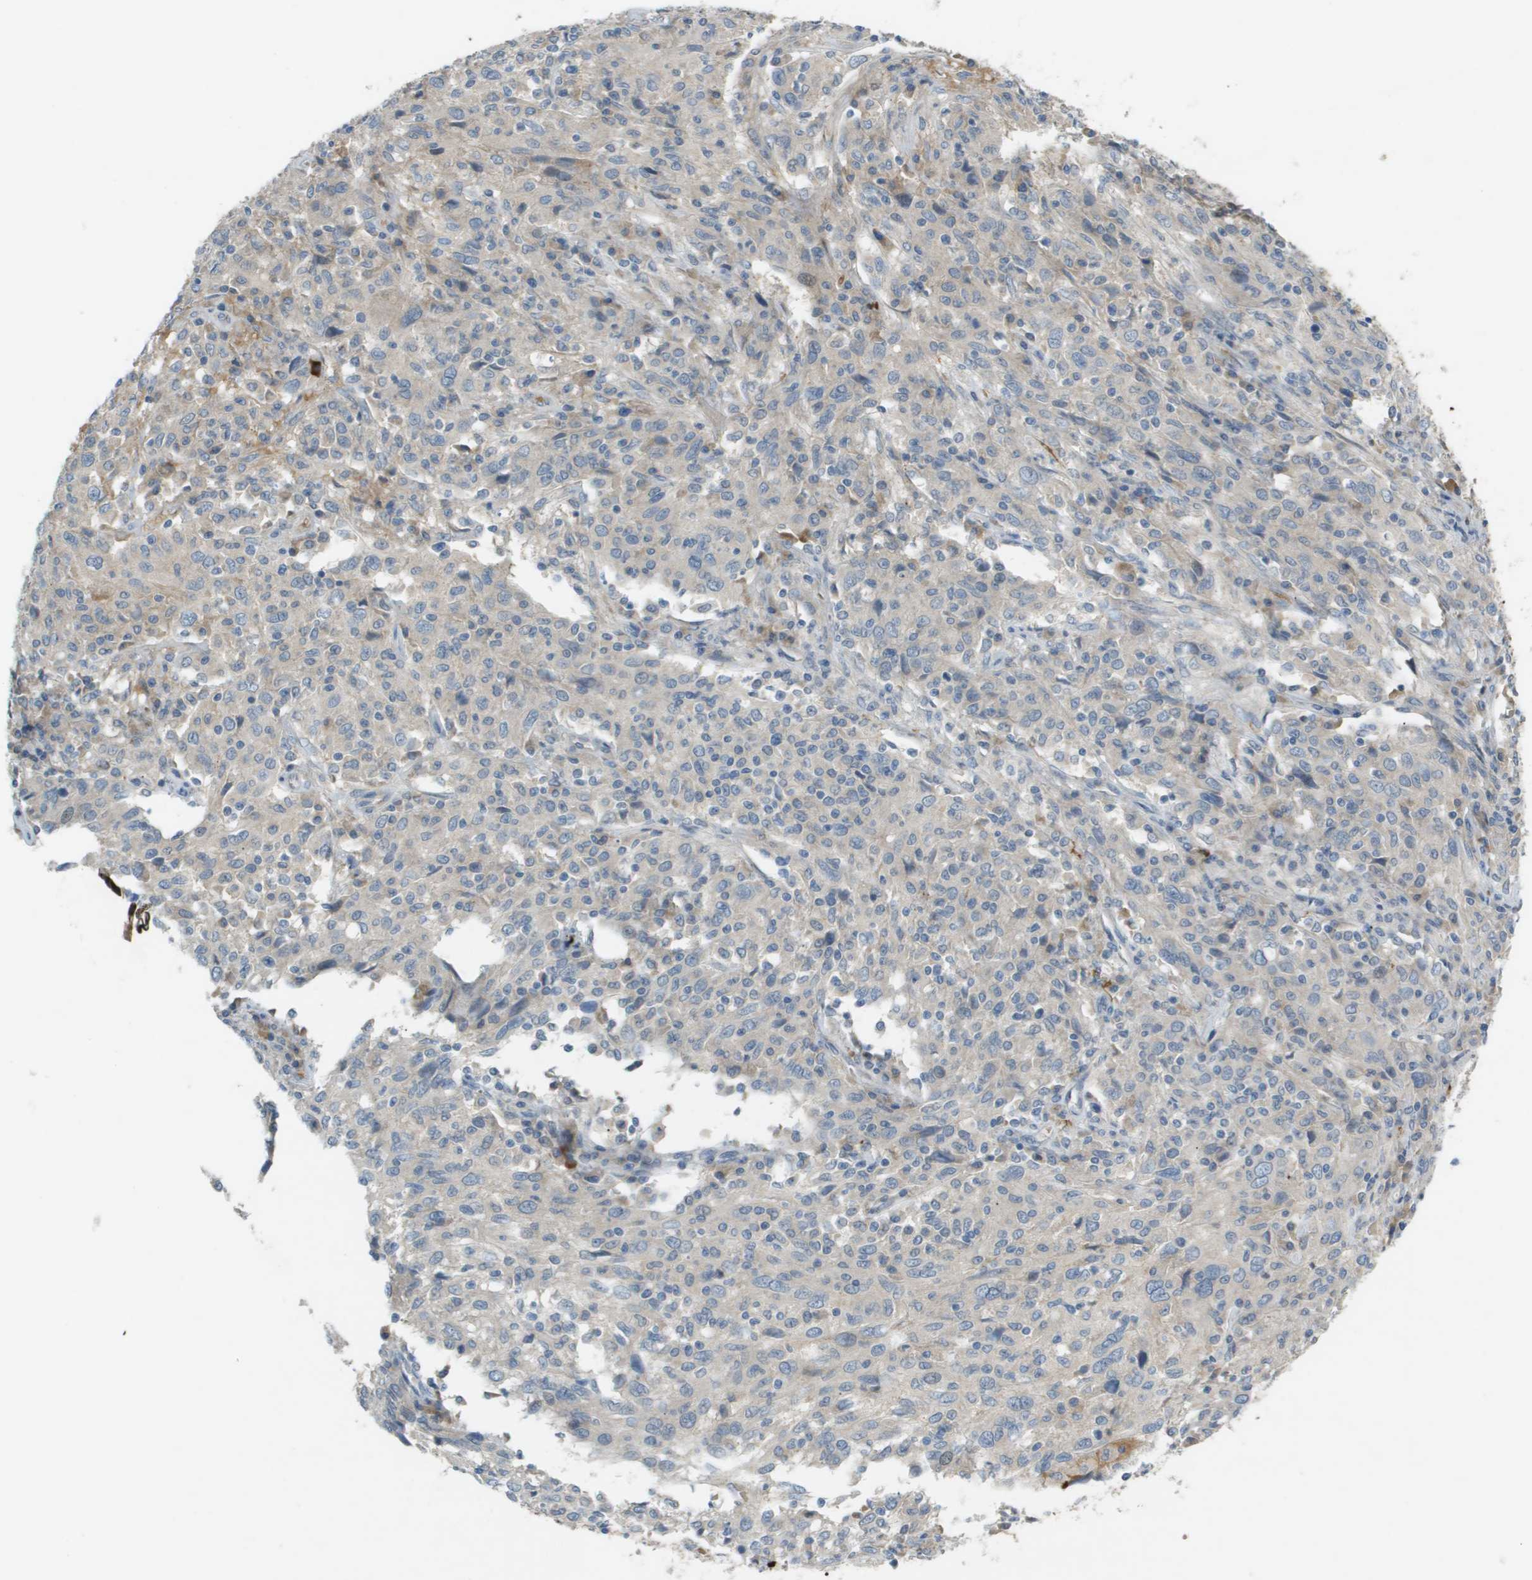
{"staining": {"intensity": "negative", "quantity": "none", "location": "none"}, "tissue": "cervical cancer", "cell_type": "Tumor cells", "image_type": "cancer", "snomed": [{"axis": "morphology", "description": "Squamous cell carcinoma, NOS"}, {"axis": "topography", "description": "Cervix"}], "caption": "Tumor cells show no significant expression in cervical squamous cell carcinoma.", "gene": "VTN", "patient": {"sex": "female", "age": 46}}